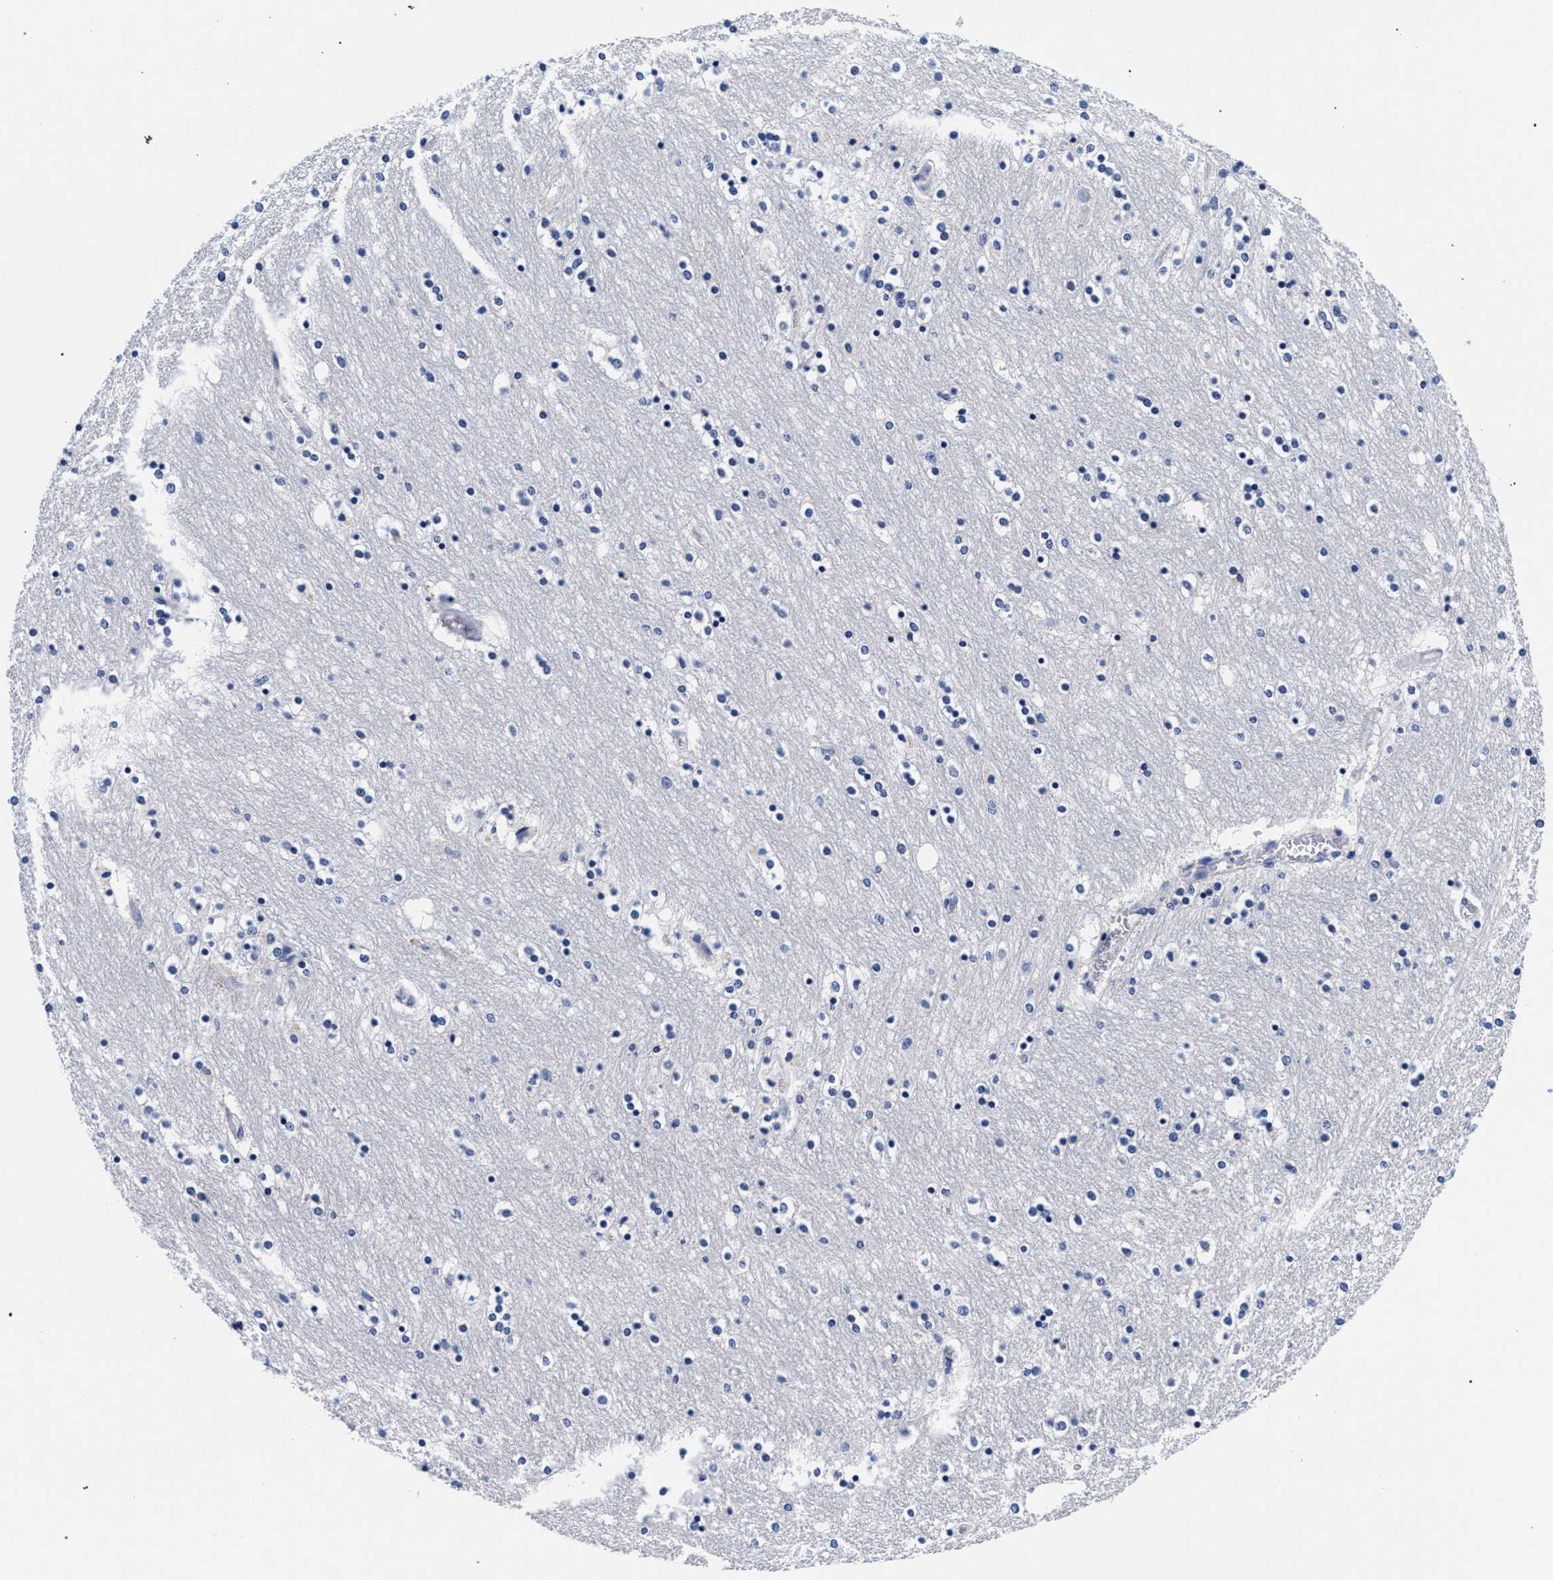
{"staining": {"intensity": "negative", "quantity": "none", "location": "none"}, "tissue": "caudate", "cell_type": "Glial cells", "image_type": "normal", "snomed": [{"axis": "morphology", "description": "Normal tissue, NOS"}, {"axis": "topography", "description": "Lateral ventricle wall"}], "caption": "A high-resolution micrograph shows immunohistochemistry (IHC) staining of normal caudate, which shows no significant expression in glial cells.", "gene": "RAB3B", "patient": {"sex": "female", "age": 54}}